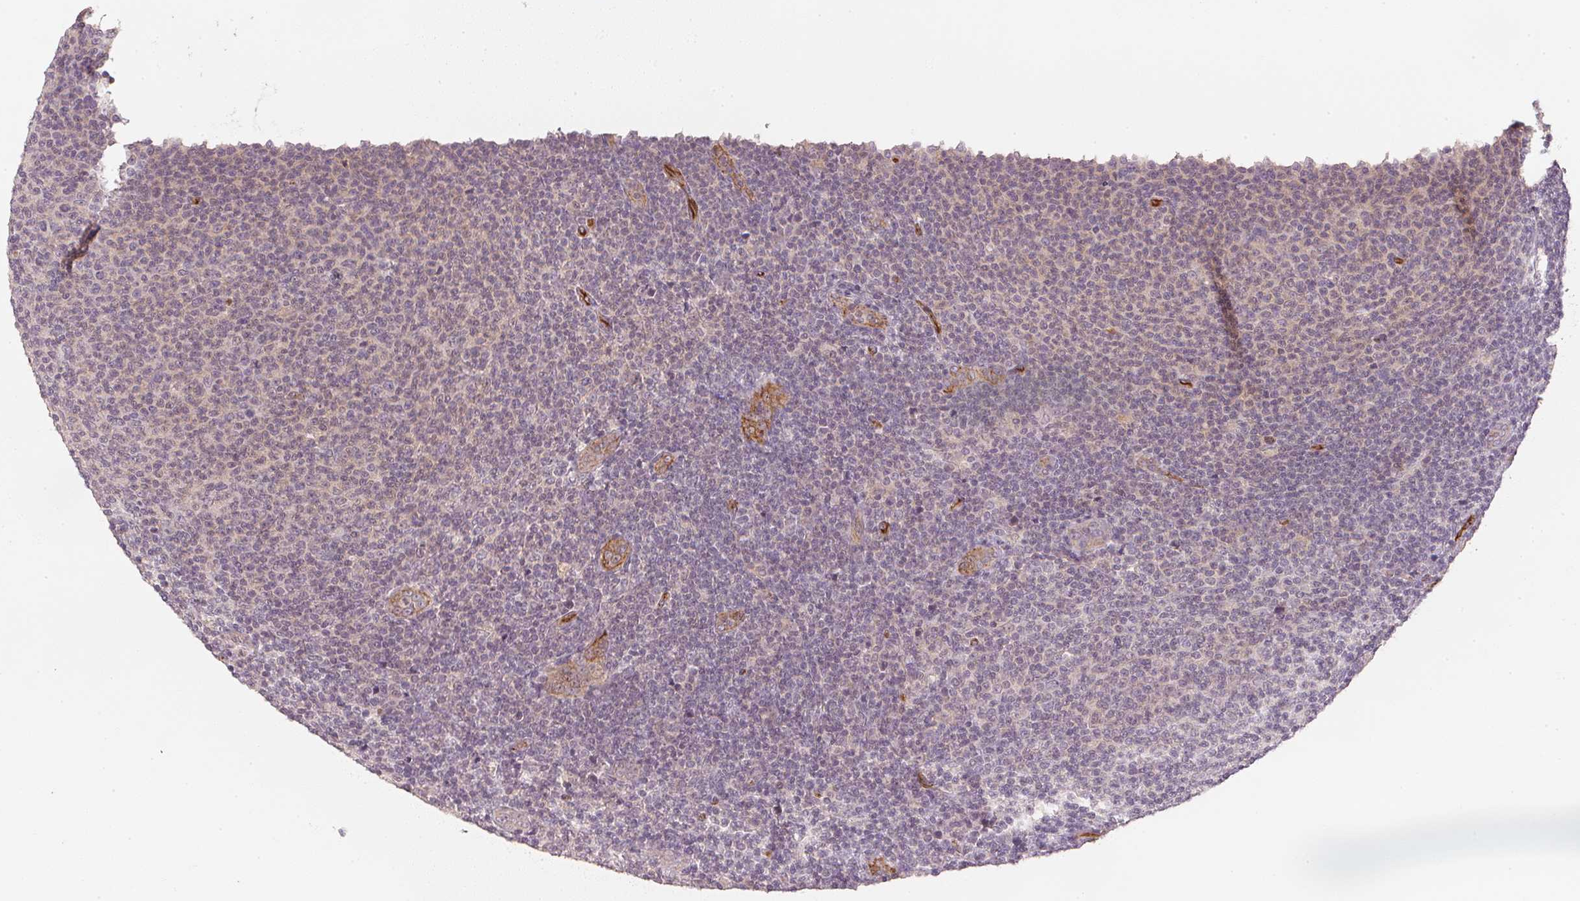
{"staining": {"intensity": "negative", "quantity": "none", "location": "none"}, "tissue": "lymphoma", "cell_type": "Tumor cells", "image_type": "cancer", "snomed": [{"axis": "morphology", "description": "Malignant lymphoma, non-Hodgkin's type, Low grade"}, {"axis": "topography", "description": "Lymph node"}], "caption": "There is no significant positivity in tumor cells of lymphoma.", "gene": "CIB1", "patient": {"sex": "male", "age": 66}}